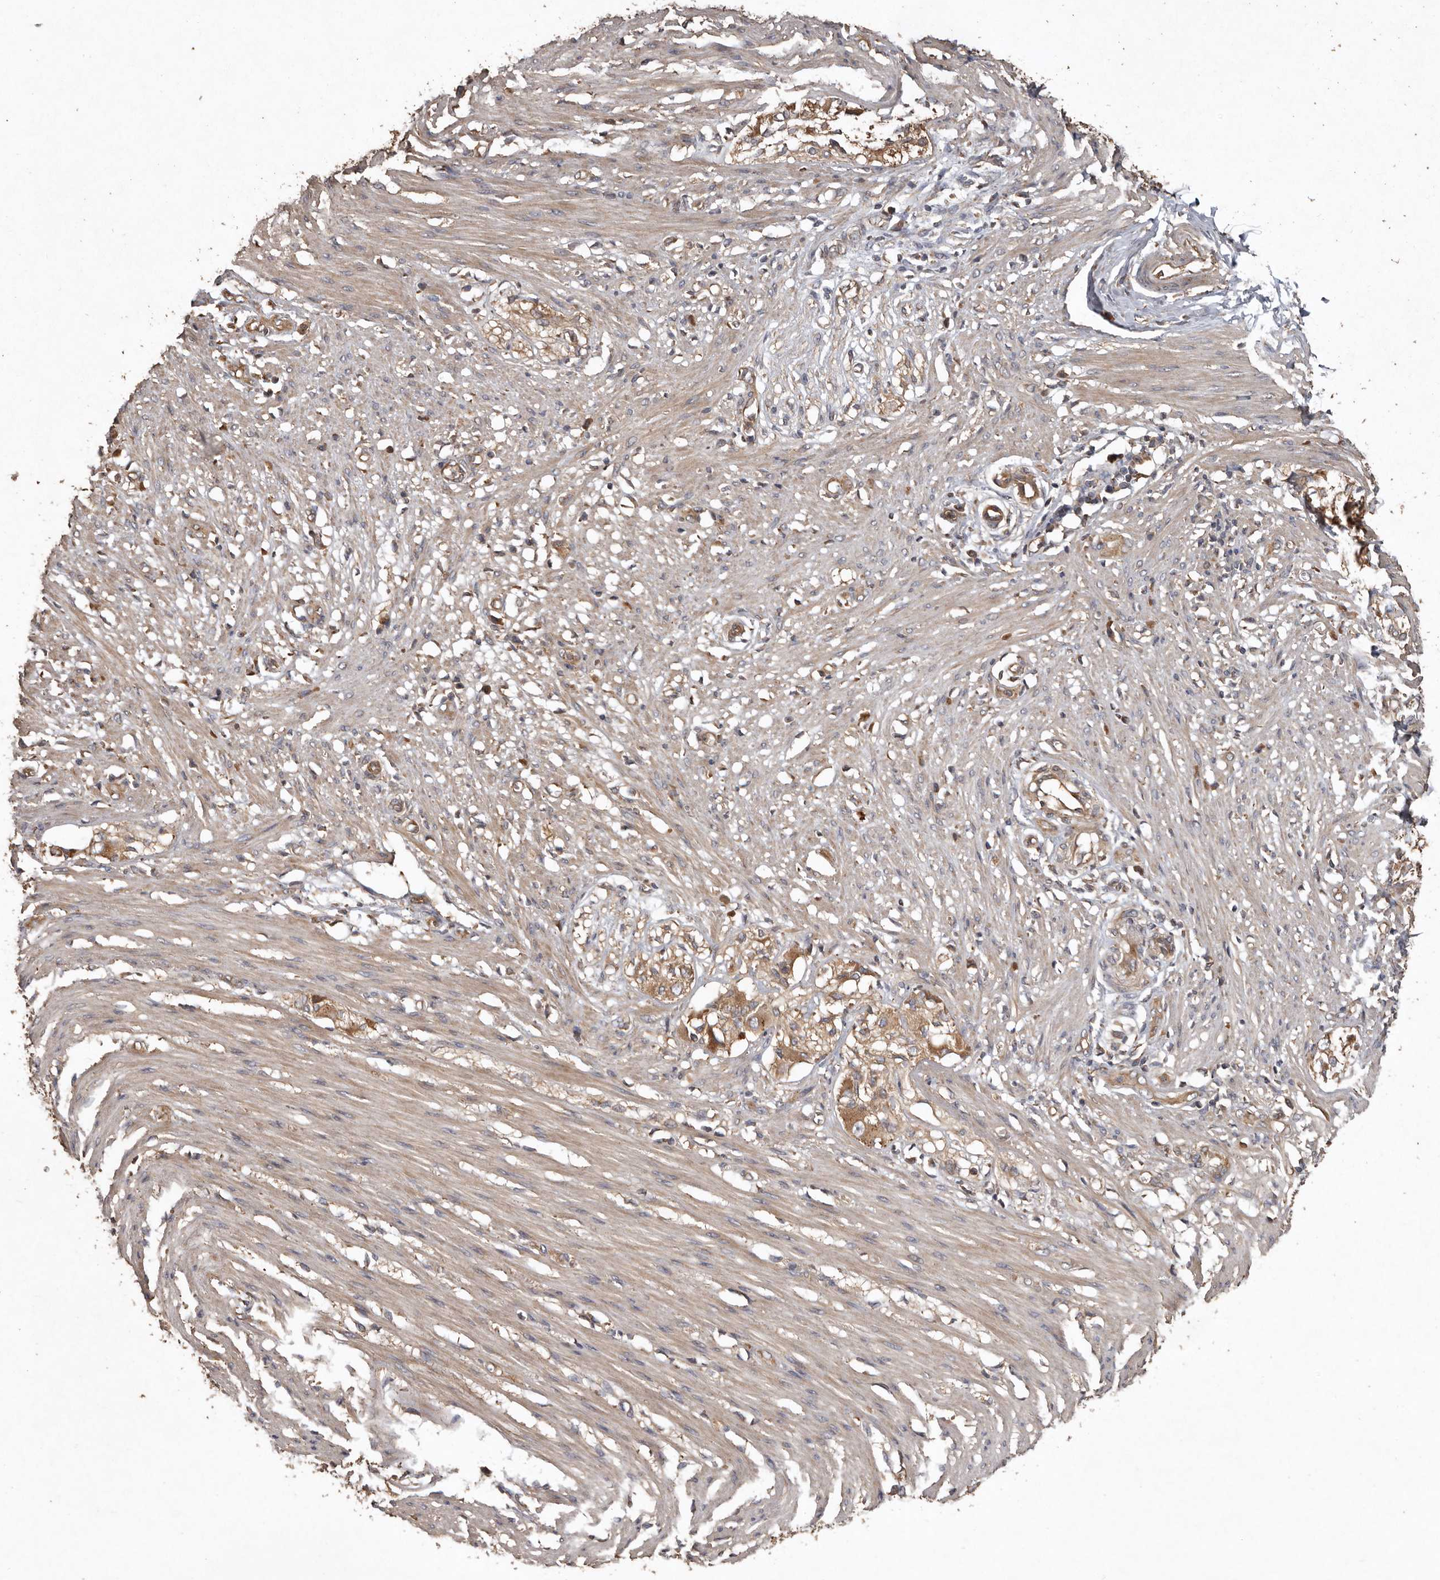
{"staining": {"intensity": "moderate", "quantity": ">75%", "location": "cytoplasmic/membranous"}, "tissue": "smooth muscle", "cell_type": "Smooth muscle cells", "image_type": "normal", "snomed": [{"axis": "morphology", "description": "Normal tissue, NOS"}, {"axis": "morphology", "description": "Adenocarcinoma, NOS"}, {"axis": "topography", "description": "Colon"}, {"axis": "topography", "description": "Peripheral nerve tissue"}], "caption": "This image exhibits IHC staining of unremarkable smooth muscle, with medium moderate cytoplasmic/membranous staining in approximately >75% of smooth muscle cells.", "gene": "FLCN", "patient": {"sex": "male", "age": 14}}